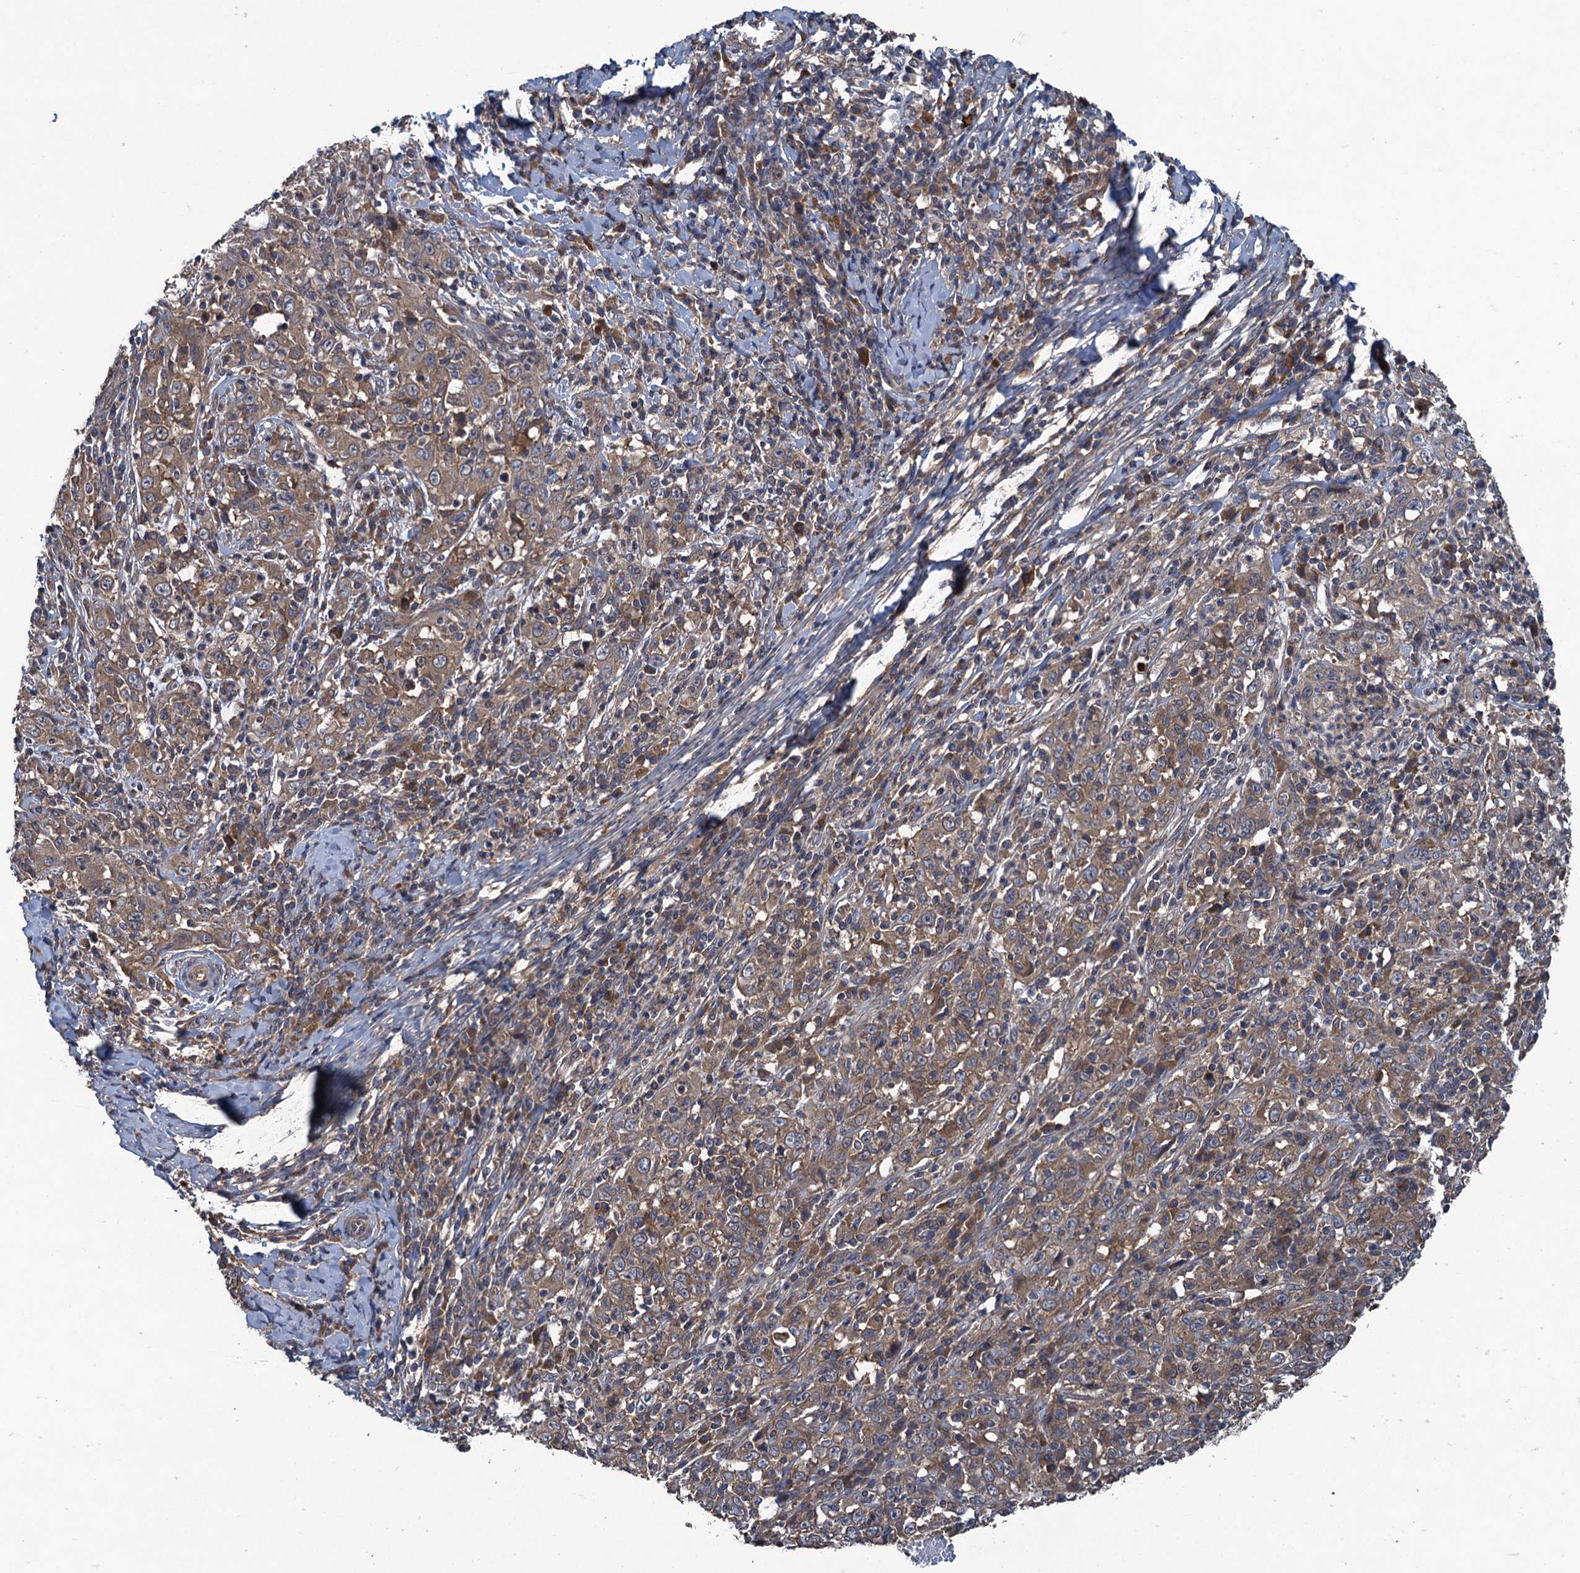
{"staining": {"intensity": "moderate", "quantity": ">75%", "location": "cytoplasmic/membranous"}, "tissue": "cervical cancer", "cell_type": "Tumor cells", "image_type": "cancer", "snomed": [{"axis": "morphology", "description": "Squamous cell carcinoma, NOS"}, {"axis": "topography", "description": "Cervix"}], "caption": "DAB immunohistochemical staining of cervical cancer (squamous cell carcinoma) exhibits moderate cytoplasmic/membranous protein positivity in about >75% of tumor cells.", "gene": "CNTN5", "patient": {"sex": "female", "age": 46}}